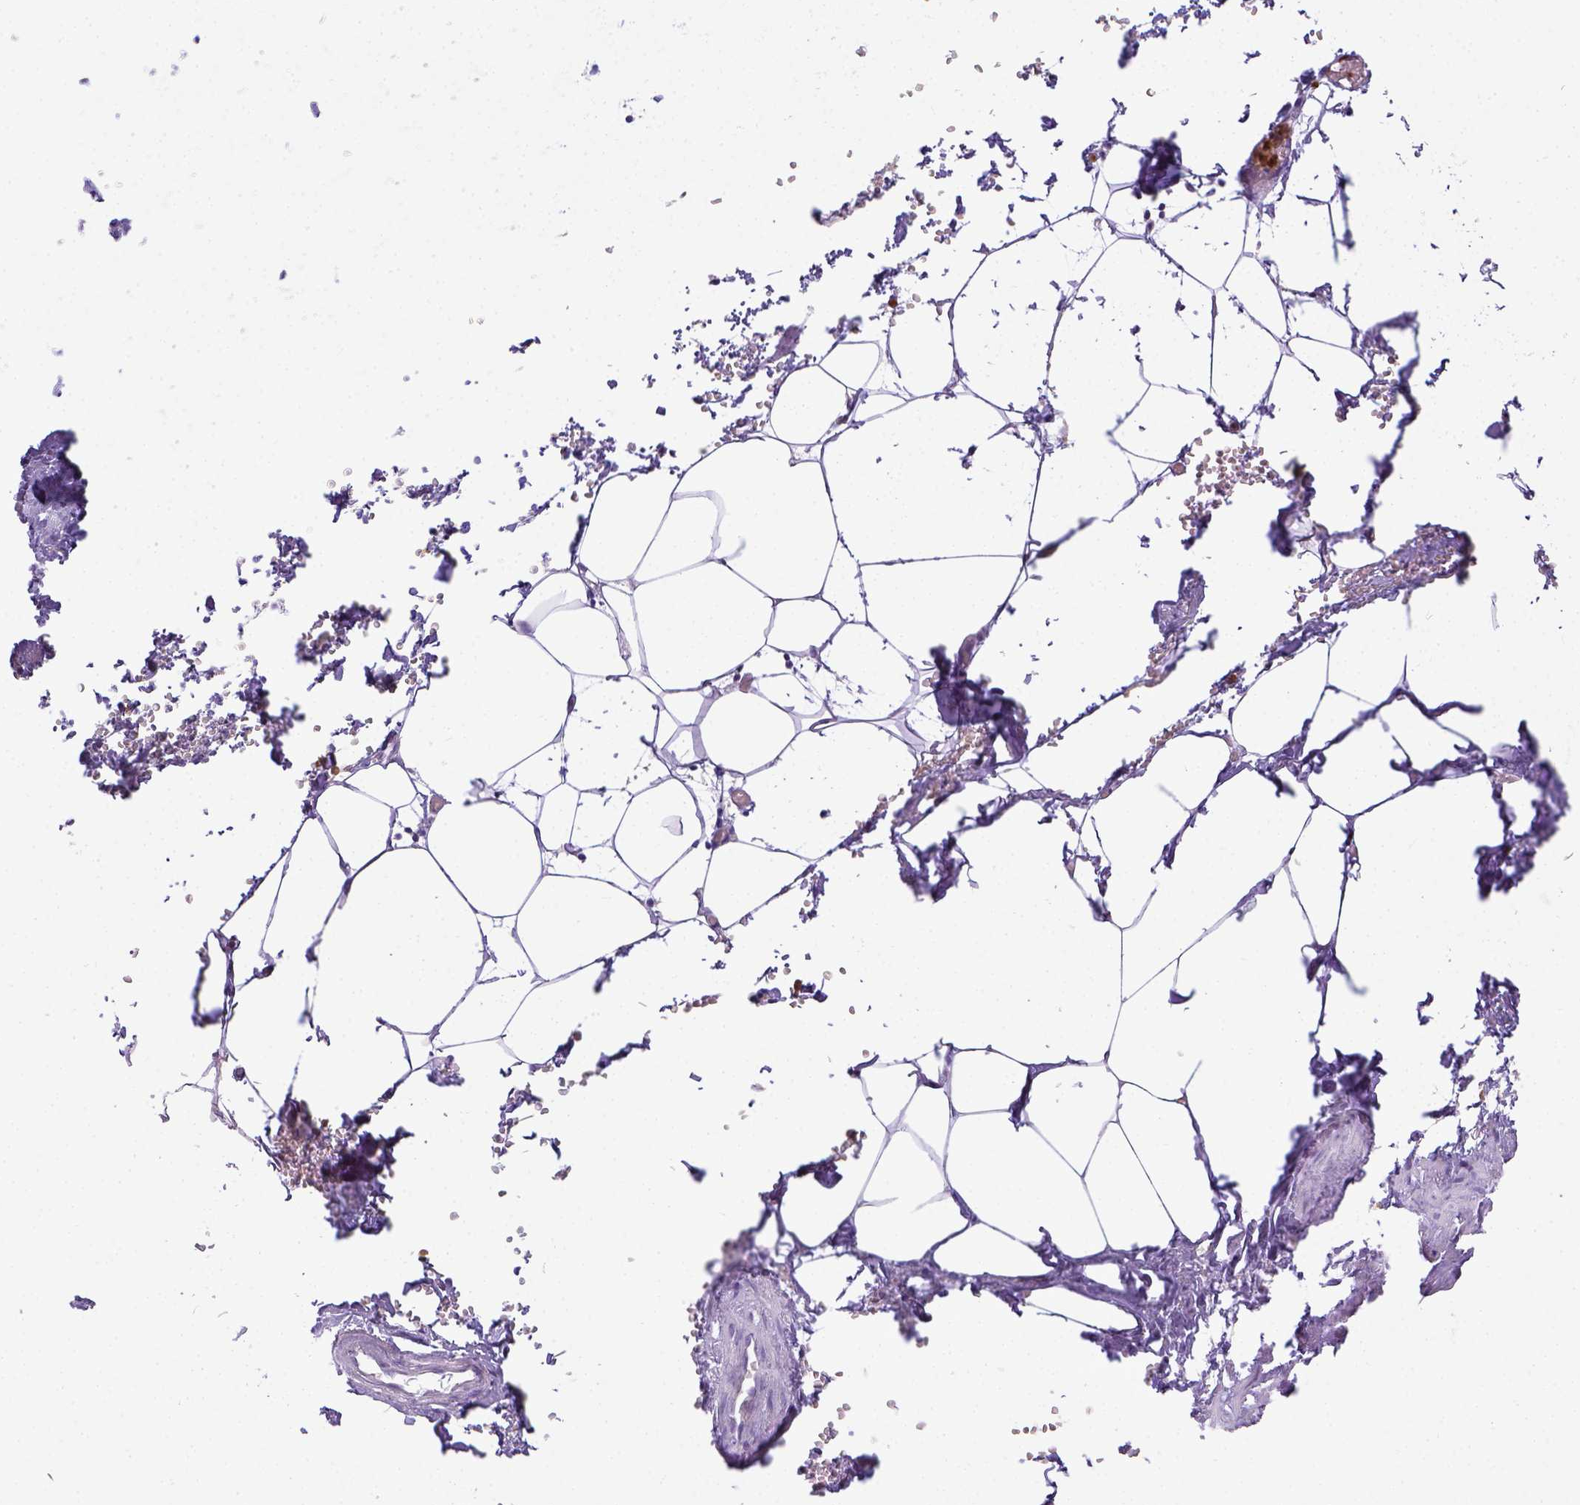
{"staining": {"intensity": "negative", "quantity": "none", "location": "none"}, "tissue": "adipose tissue", "cell_type": "Adipocytes", "image_type": "normal", "snomed": [{"axis": "morphology", "description": "Normal tissue, NOS"}, {"axis": "topography", "description": "Prostate"}, {"axis": "topography", "description": "Peripheral nerve tissue"}], "caption": "Immunohistochemistry (IHC) image of benign adipose tissue: adipose tissue stained with DAB (3,3'-diaminobenzidine) shows no significant protein positivity in adipocytes.", "gene": "ITGAM", "patient": {"sex": "male", "age": 55}}